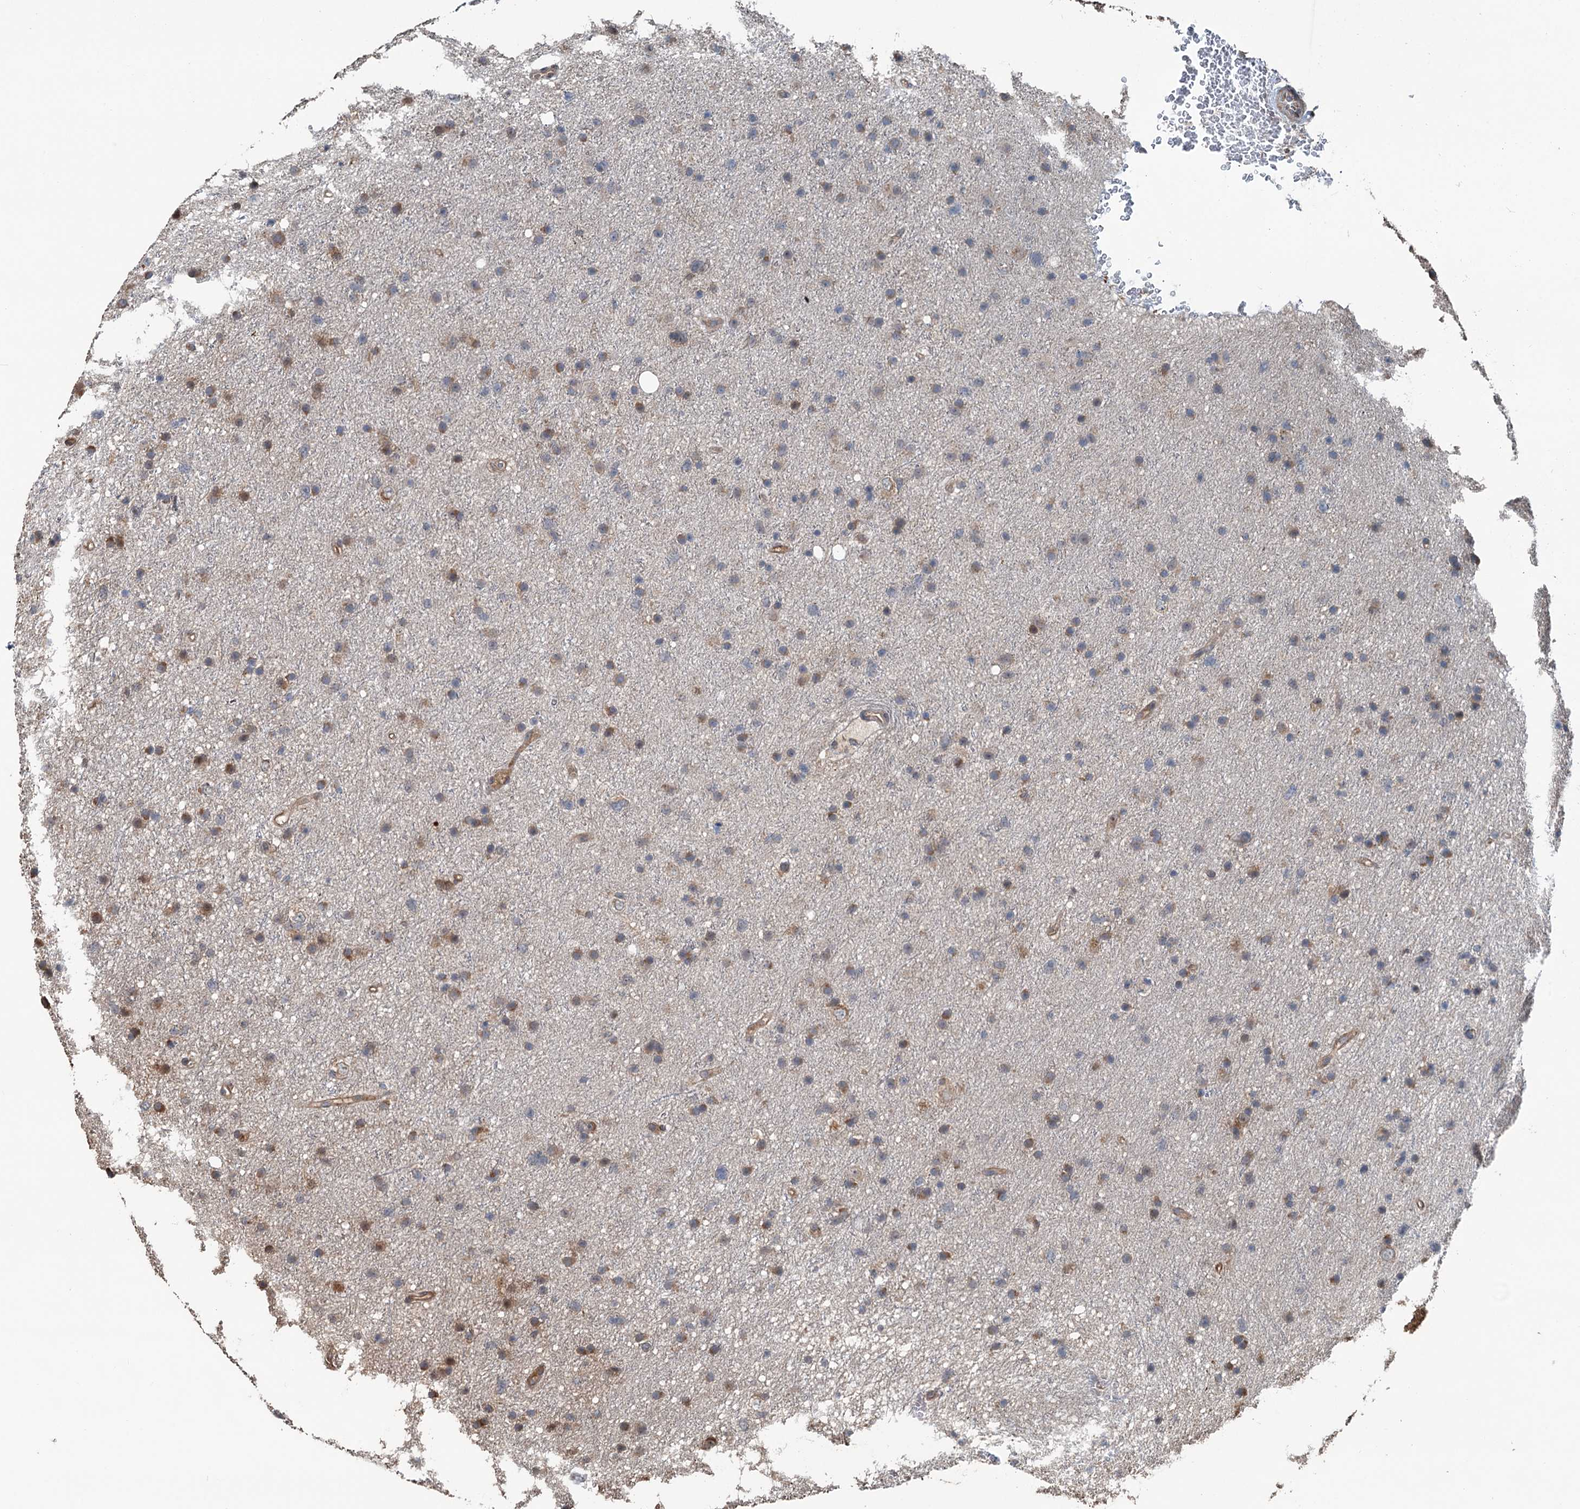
{"staining": {"intensity": "weak", "quantity": "<25%", "location": "cytoplasmic/membranous"}, "tissue": "glioma", "cell_type": "Tumor cells", "image_type": "cancer", "snomed": [{"axis": "morphology", "description": "Glioma, malignant, Low grade"}, {"axis": "topography", "description": "Cerebral cortex"}], "caption": "Micrograph shows no significant protein expression in tumor cells of malignant glioma (low-grade).", "gene": "TEDC1", "patient": {"sex": "female", "age": 39}}